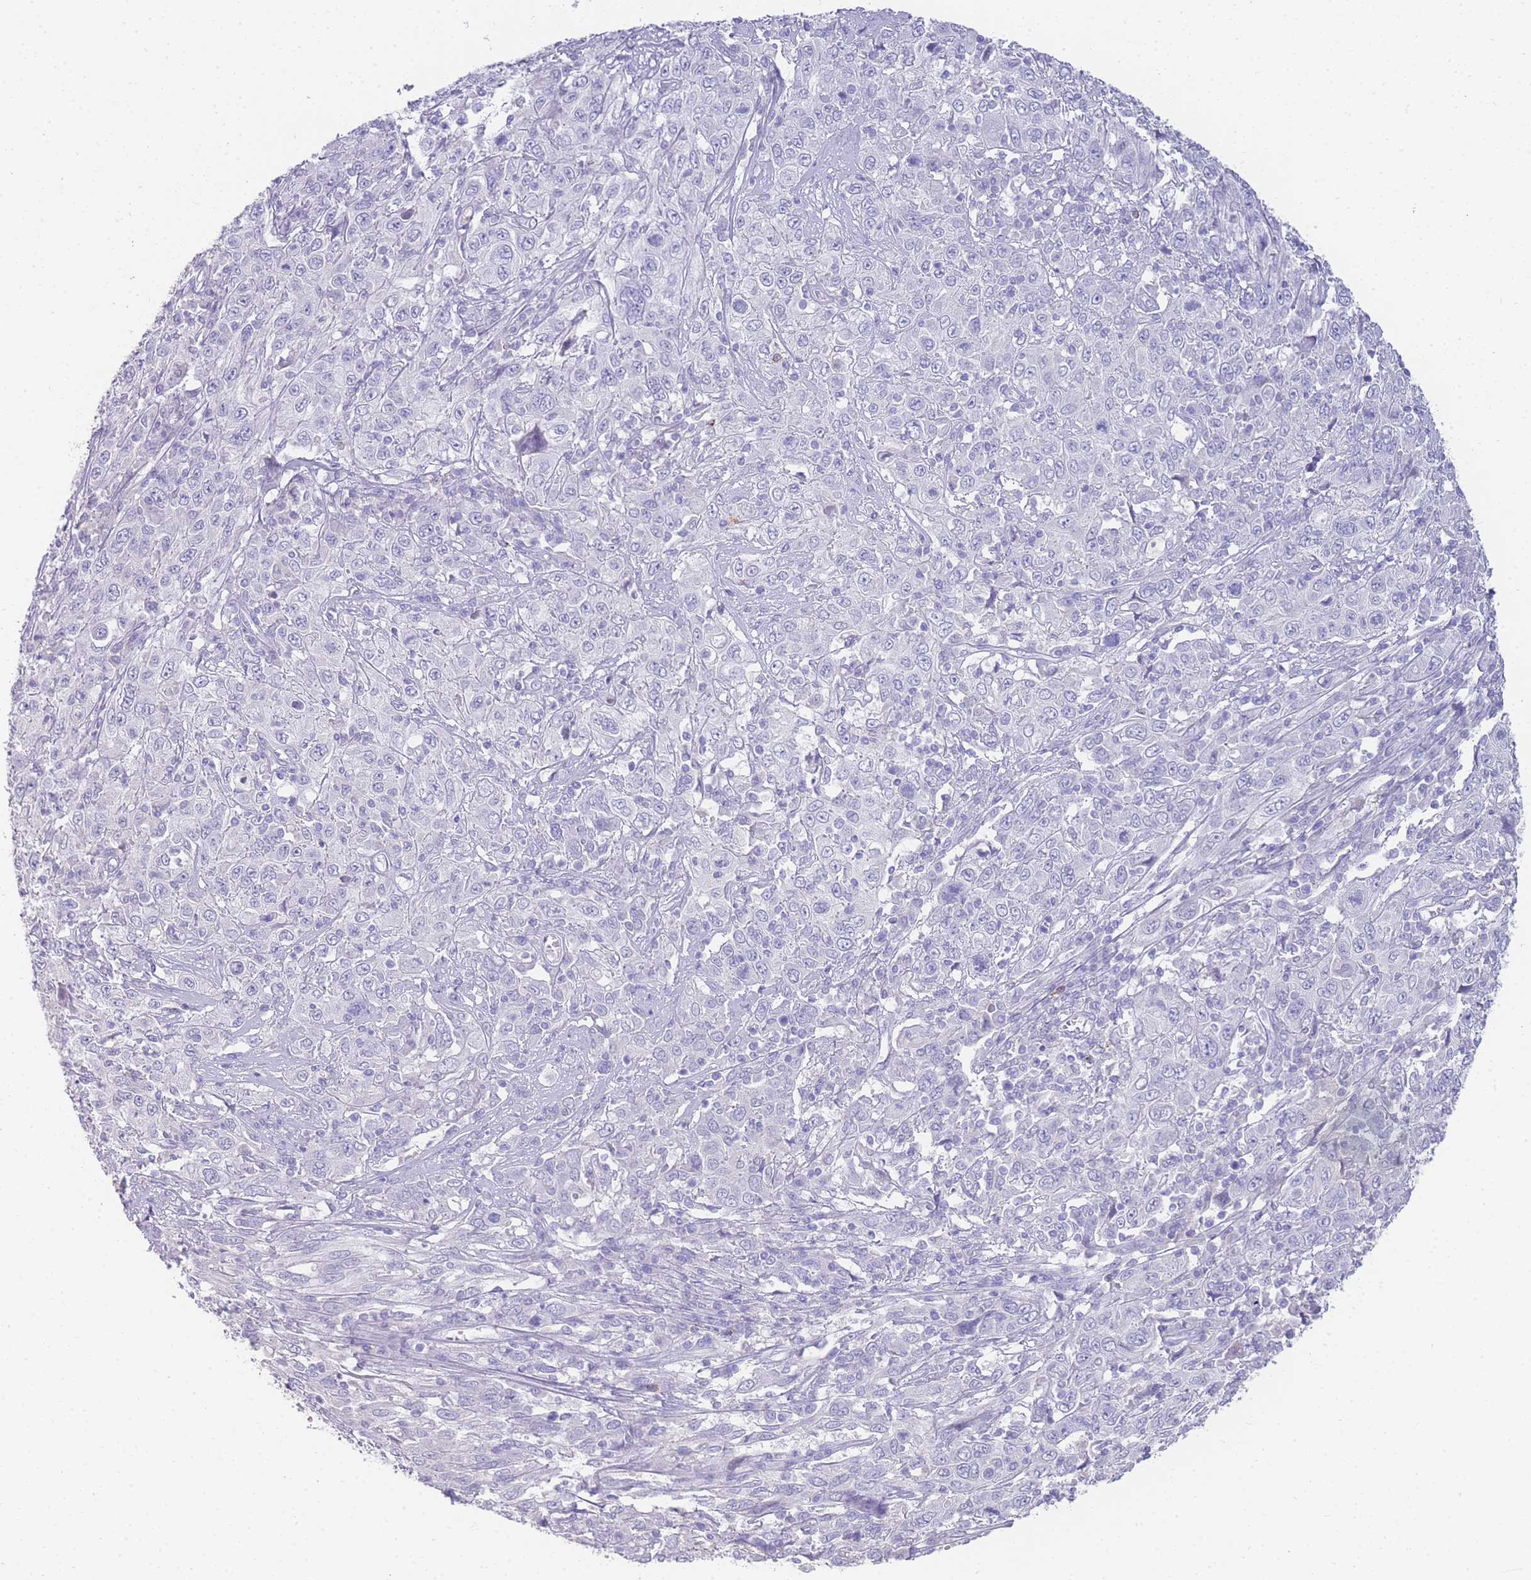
{"staining": {"intensity": "negative", "quantity": "none", "location": "none"}, "tissue": "cervical cancer", "cell_type": "Tumor cells", "image_type": "cancer", "snomed": [{"axis": "morphology", "description": "Squamous cell carcinoma, NOS"}, {"axis": "topography", "description": "Cervix"}], "caption": "The IHC photomicrograph has no significant staining in tumor cells of squamous cell carcinoma (cervical) tissue.", "gene": "DPP4", "patient": {"sex": "female", "age": 46}}